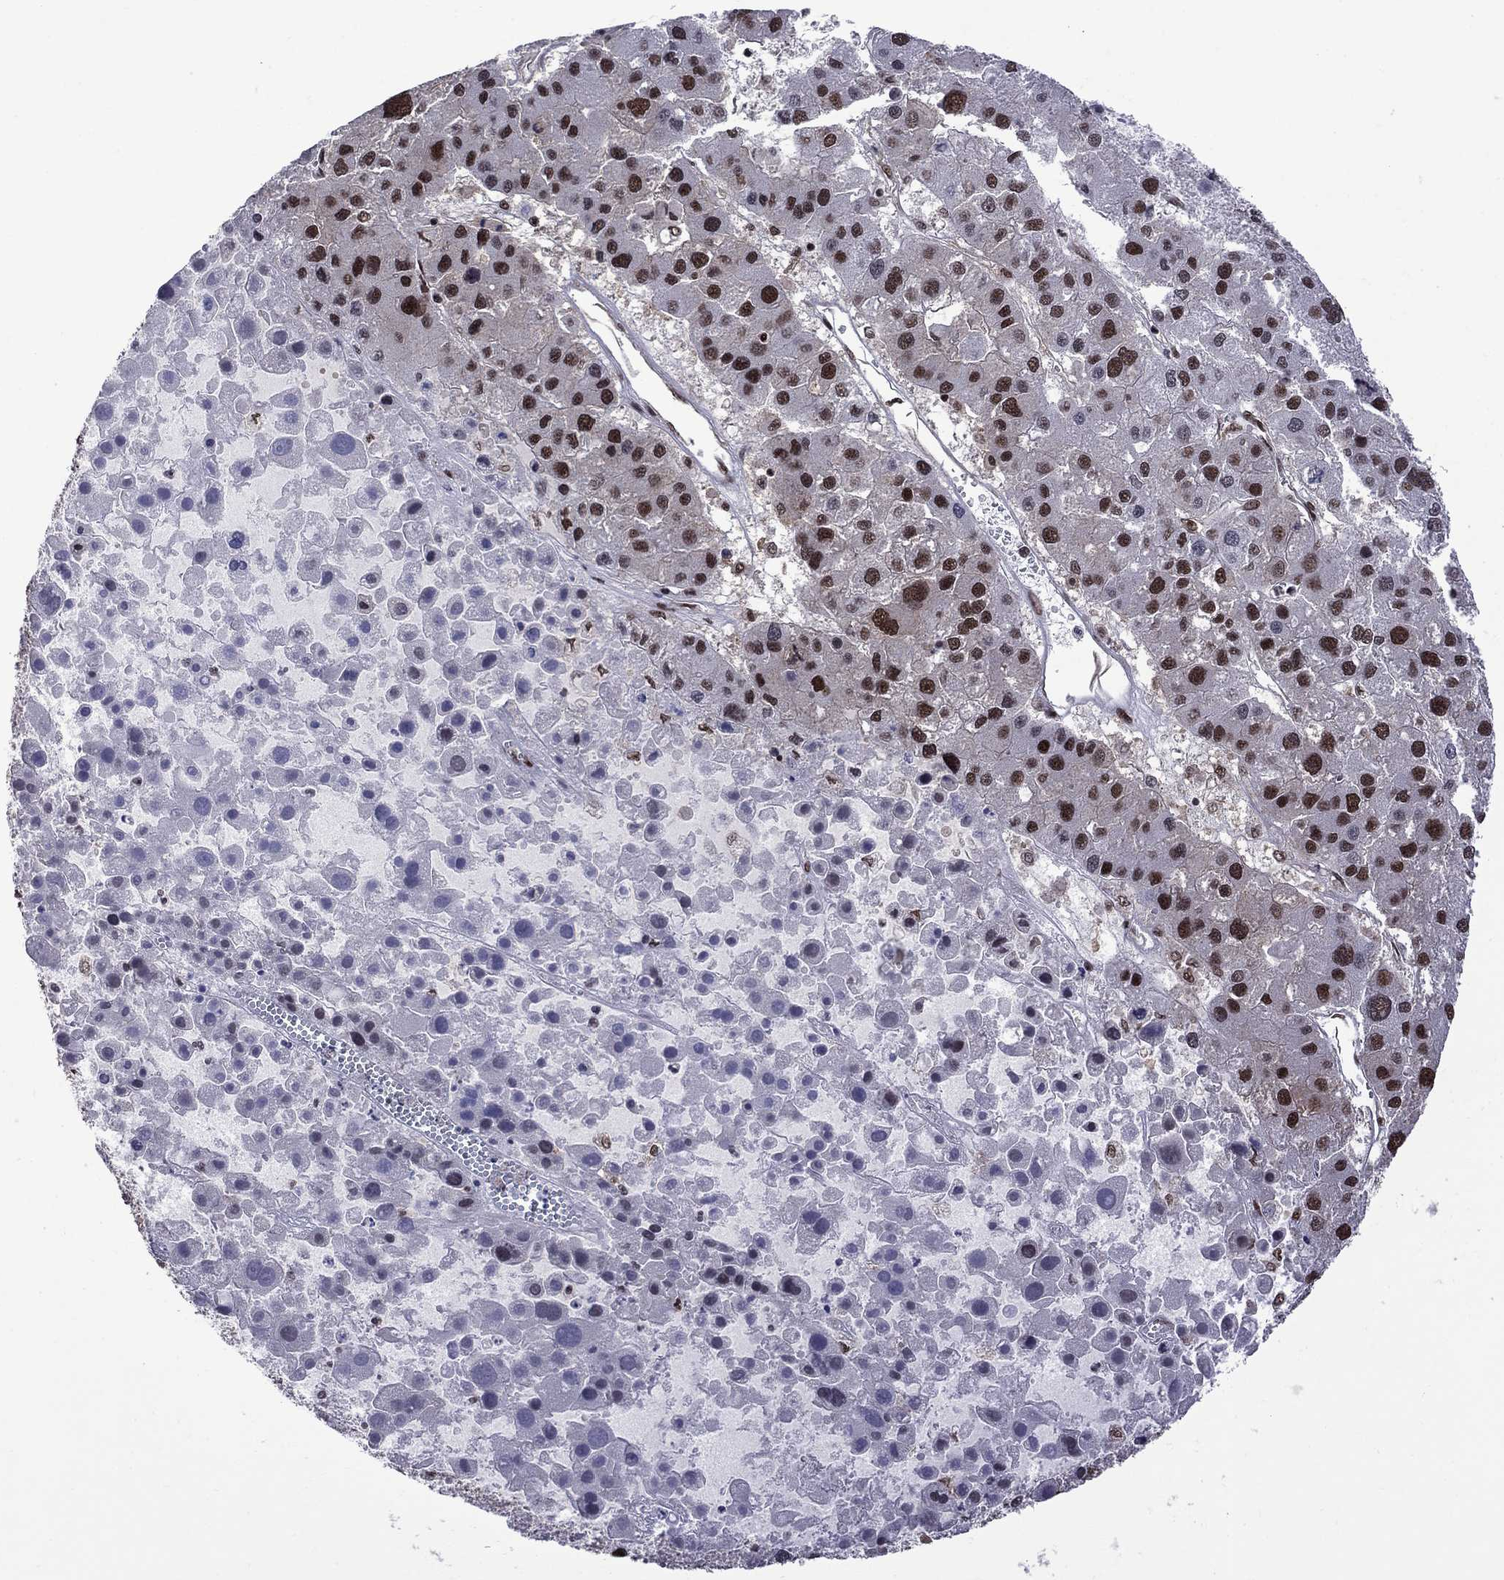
{"staining": {"intensity": "strong", "quantity": ">75%", "location": "nuclear"}, "tissue": "liver cancer", "cell_type": "Tumor cells", "image_type": "cancer", "snomed": [{"axis": "morphology", "description": "Carcinoma, Hepatocellular, NOS"}, {"axis": "topography", "description": "Liver"}], "caption": "Protein staining of liver hepatocellular carcinoma tissue reveals strong nuclear staining in about >75% of tumor cells.", "gene": "MED25", "patient": {"sex": "male", "age": 73}}